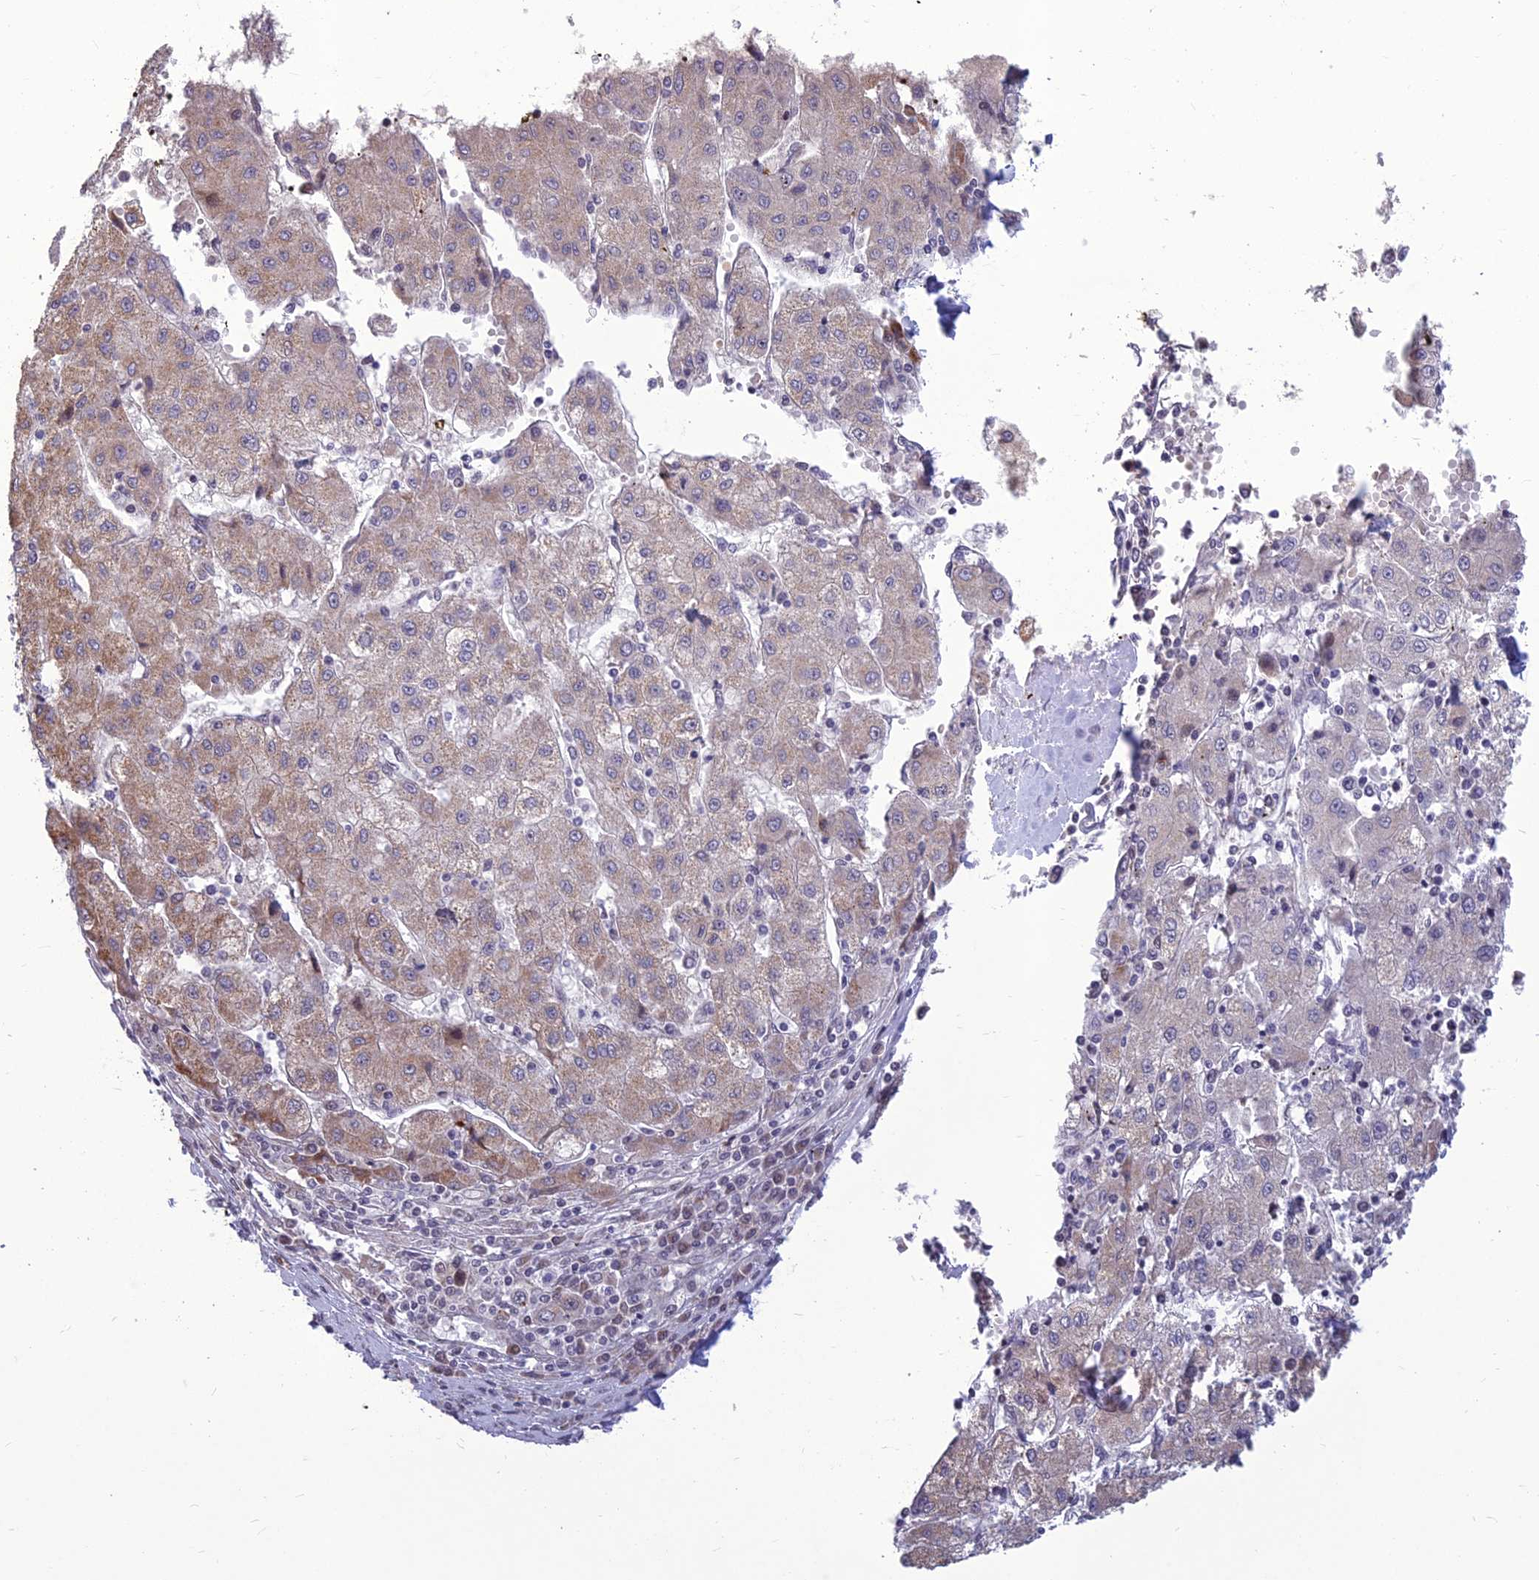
{"staining": {"intensity": "weak", "quantity": "<25%", "location": "cytoplasmic/membranous"}, "tissue": "liver cancer", "cell_type": "Tumor cells", "image_type": "cancer", "snomed": [{"axis": "morphology", "description": "Carcinoma, Hepatocellular, NOS"}, {"axis": "topography", "description": "Liver"}], "caption": "An image of human liver hepatocellular carcinoma is negative for staining in tumor cells. Brightfield microscopy of IHC stained with DAB (3,3'-diaminobenzidine) (brown) and hematoxylin (blue), captured at high magnification.", "gene": "FBRS", "patient": {"sex": "male", "age": 72}}